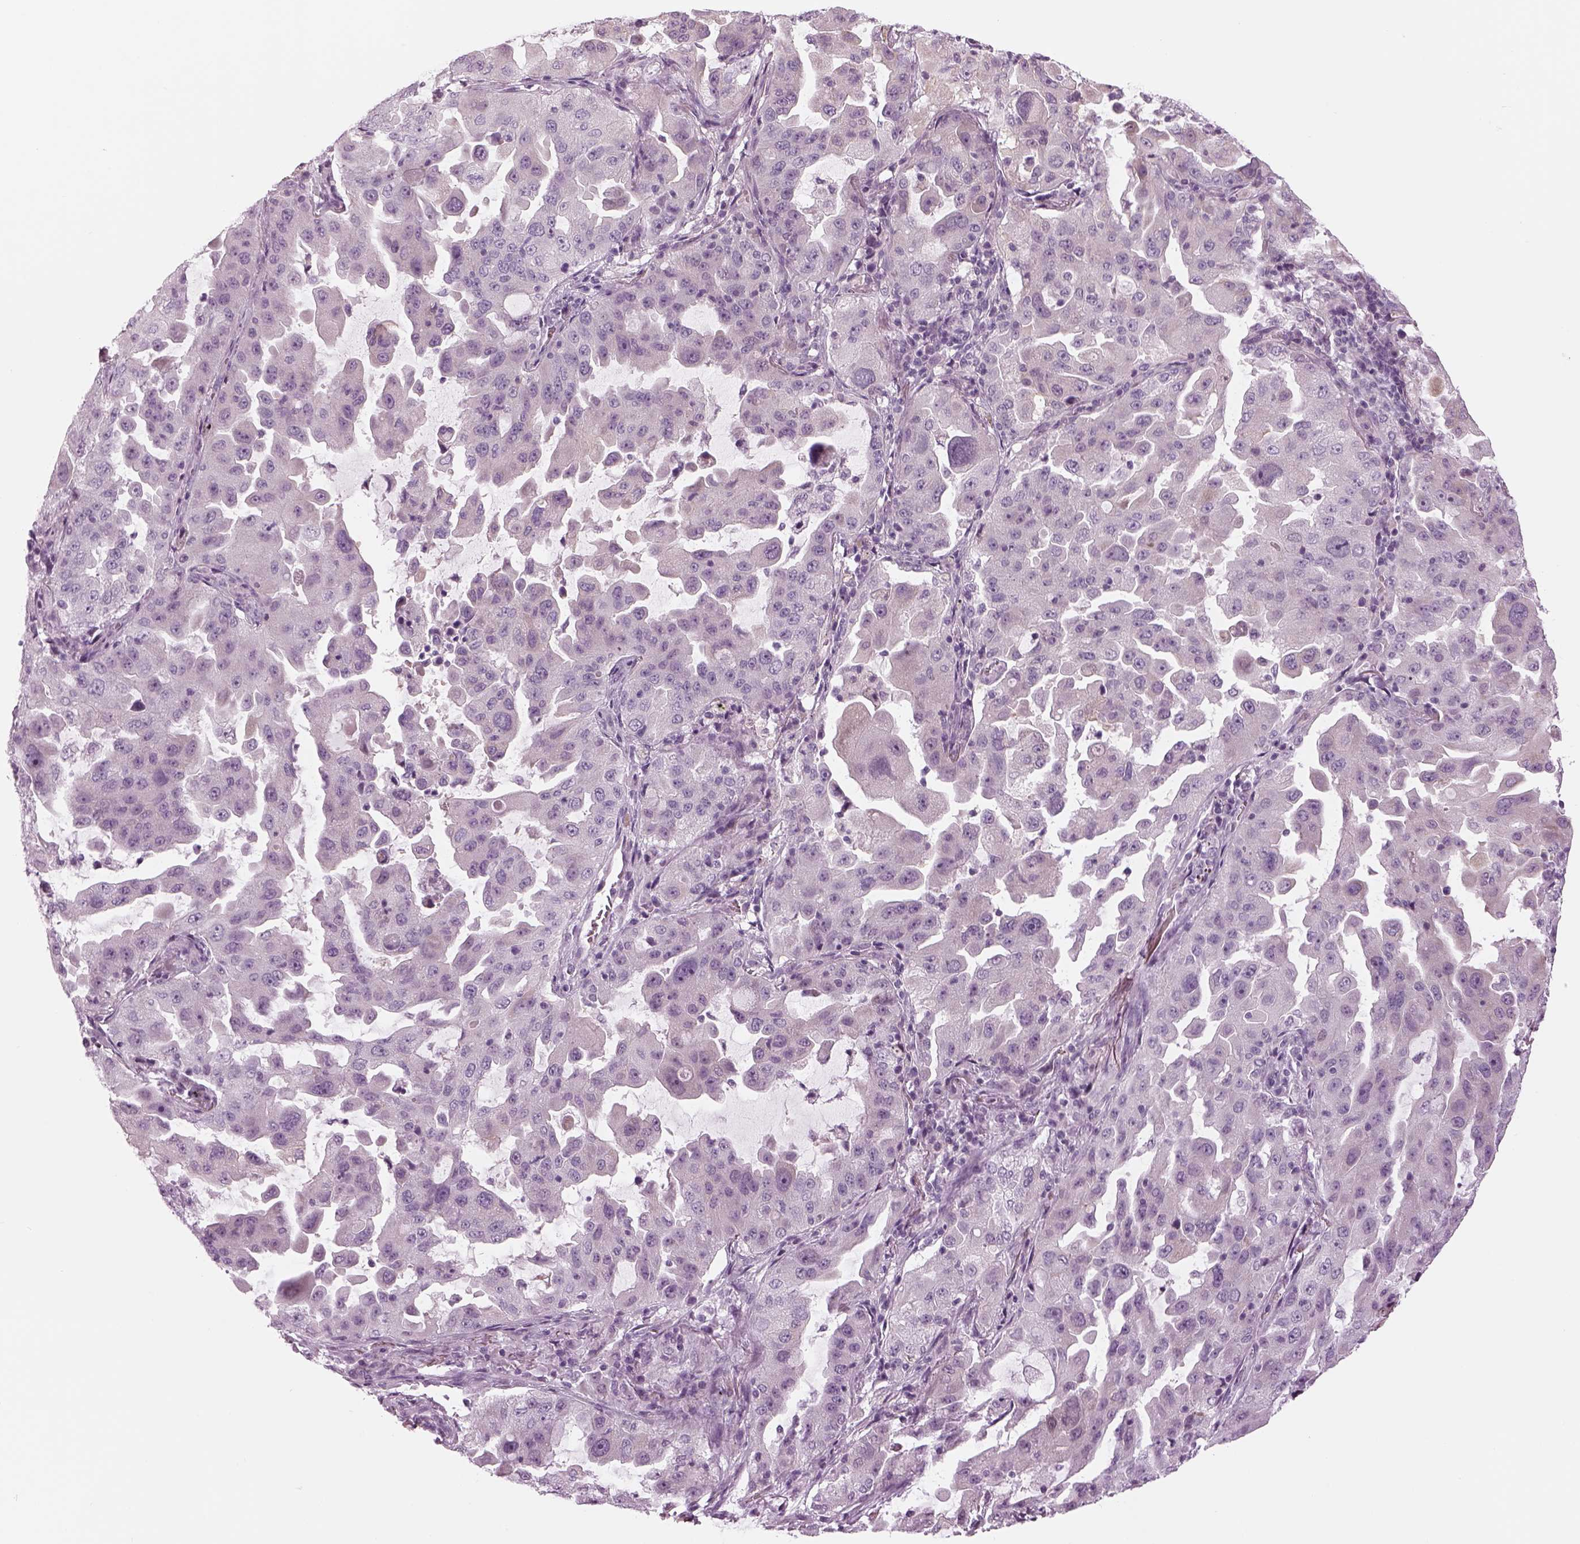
{"staining": {"intensity": "negative", "quantity": "none", "location": "none"}, "tissue": "lung cancer", "cell_type": "Tumor cells", "image_type": "cancer", "snomed": [{"axis": "morphology", "description": "Adenocarcinoma, NOS"}, {"axis": "topography", "description": "Lung"}], "caption": "A micrograph of human lung cancer (adenocarcinoma) is negative for staining in tumor cells.", "gene": "LRRIQ3", "patient": {"sex": "female", "age": 61}}